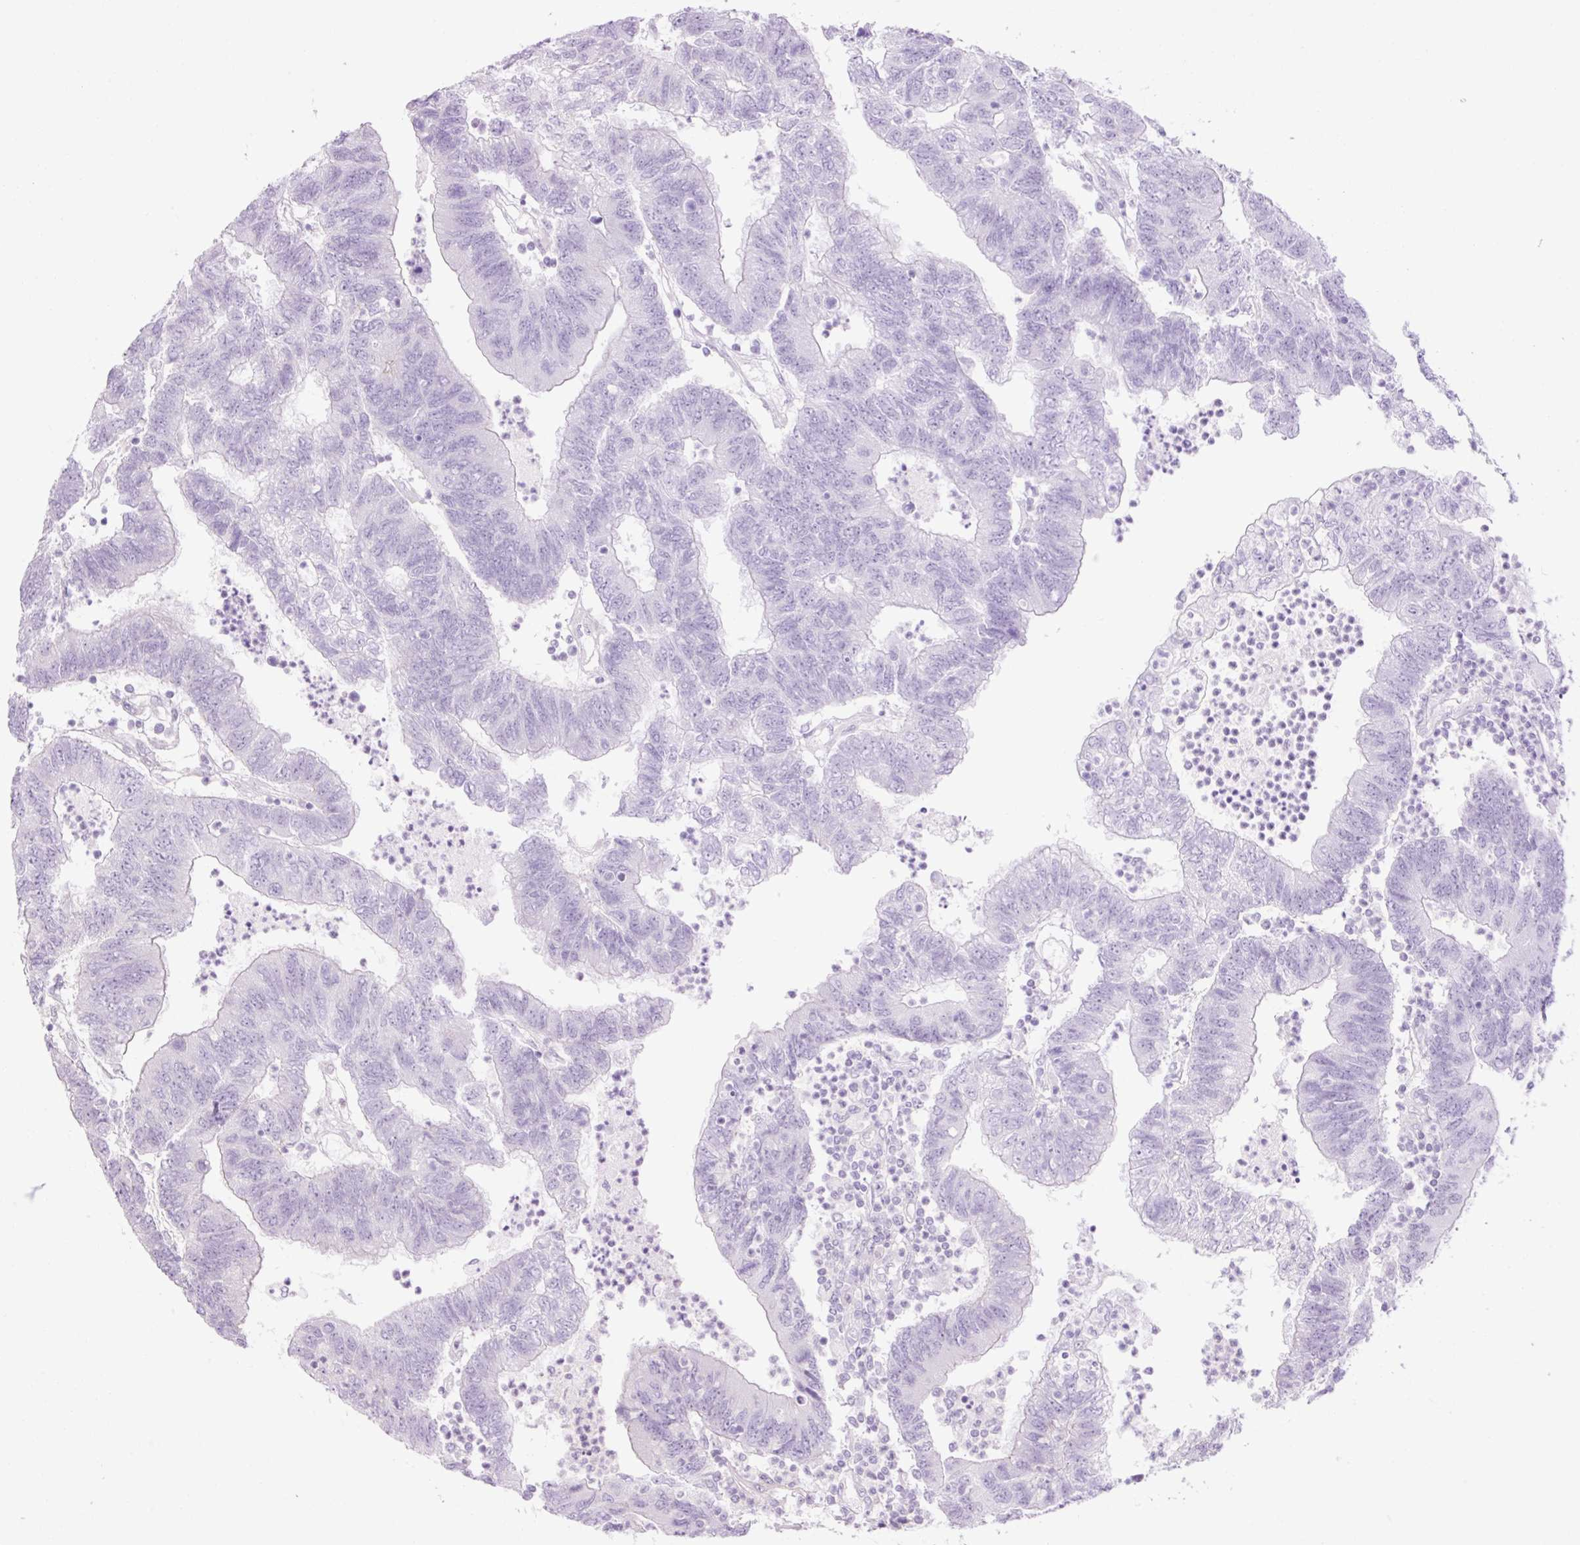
{"staining": {"intensity": "negative", "quantity": "none", "location": "none"}, "tissue": "colorectal cancer", "cell_type": "Tumor cells", "image_type": "cancer", "snomed": [{"axis": "morphology", "description": "Adenocarcinoma, NOS"}, {"axis": "topography", "description": "Colon"}], "caption": "Immunohistochemistry photomicrograph of colorectal adenocarcinoma stained for a protein (brown), which reveals no staining in tumor cells.", "gene": "GRID2", "patient": {"sex": "female", "age": 48}}